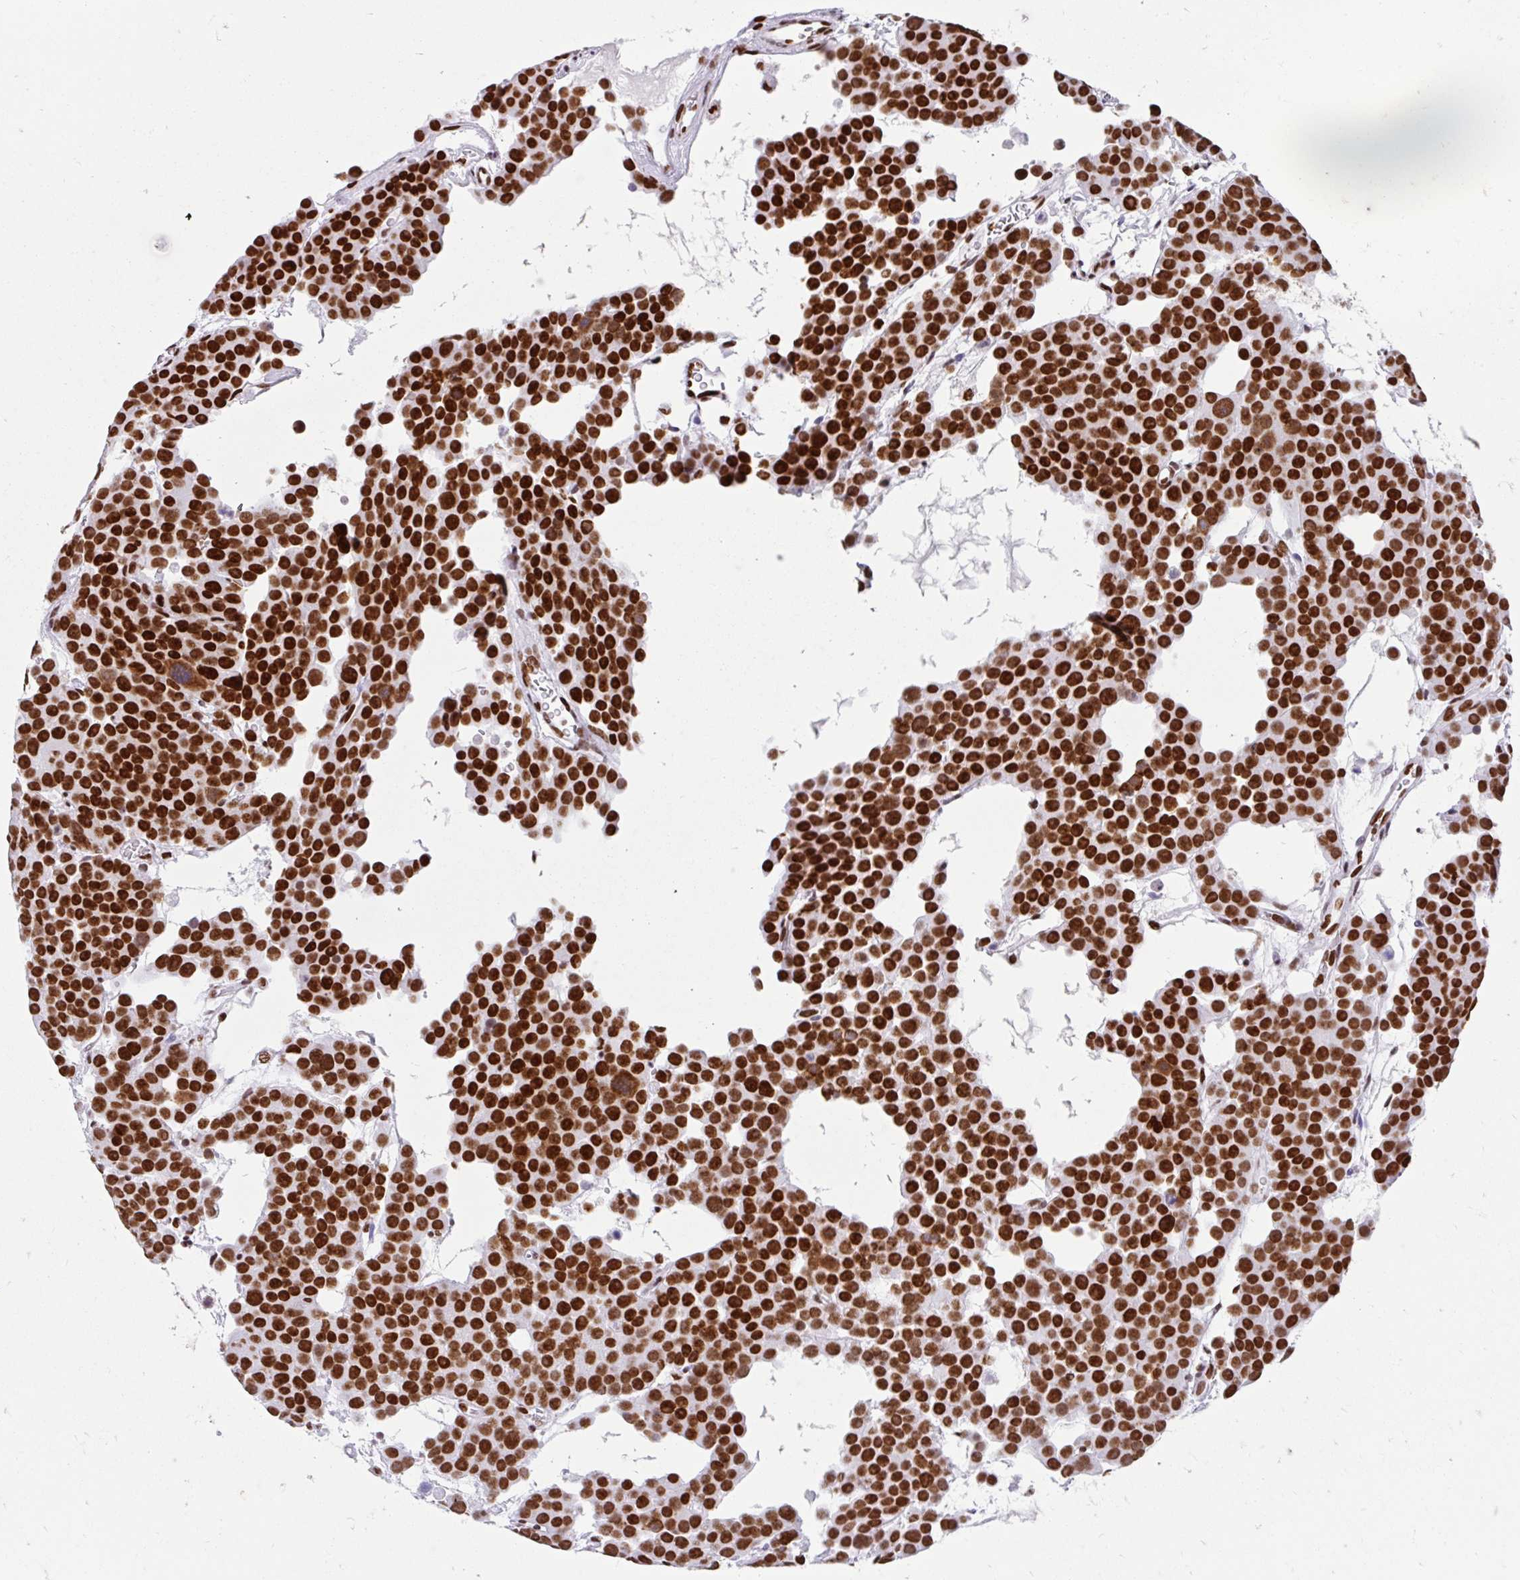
{"staining": {"intensity": "strong", "quantity": ">75%", "location": "nuclear"}, "tissue": "testis cancer", "cell_type": "Tumor cells", "image_type": "cancer", "snomed": [{"axis": "morphology", "description": "Seminoma, NOS"}, {"axis": "topography", "description": "Testis"}], "caption": "Tumor cells display high levels of strong nuclear staining in about >75% of cells in human seminoma (testis). Ihc stains the protein in brown and the nuclei are stained blue.", "gene": "KHDRBS1", "patient": {"sex": "male", "age": 71}}